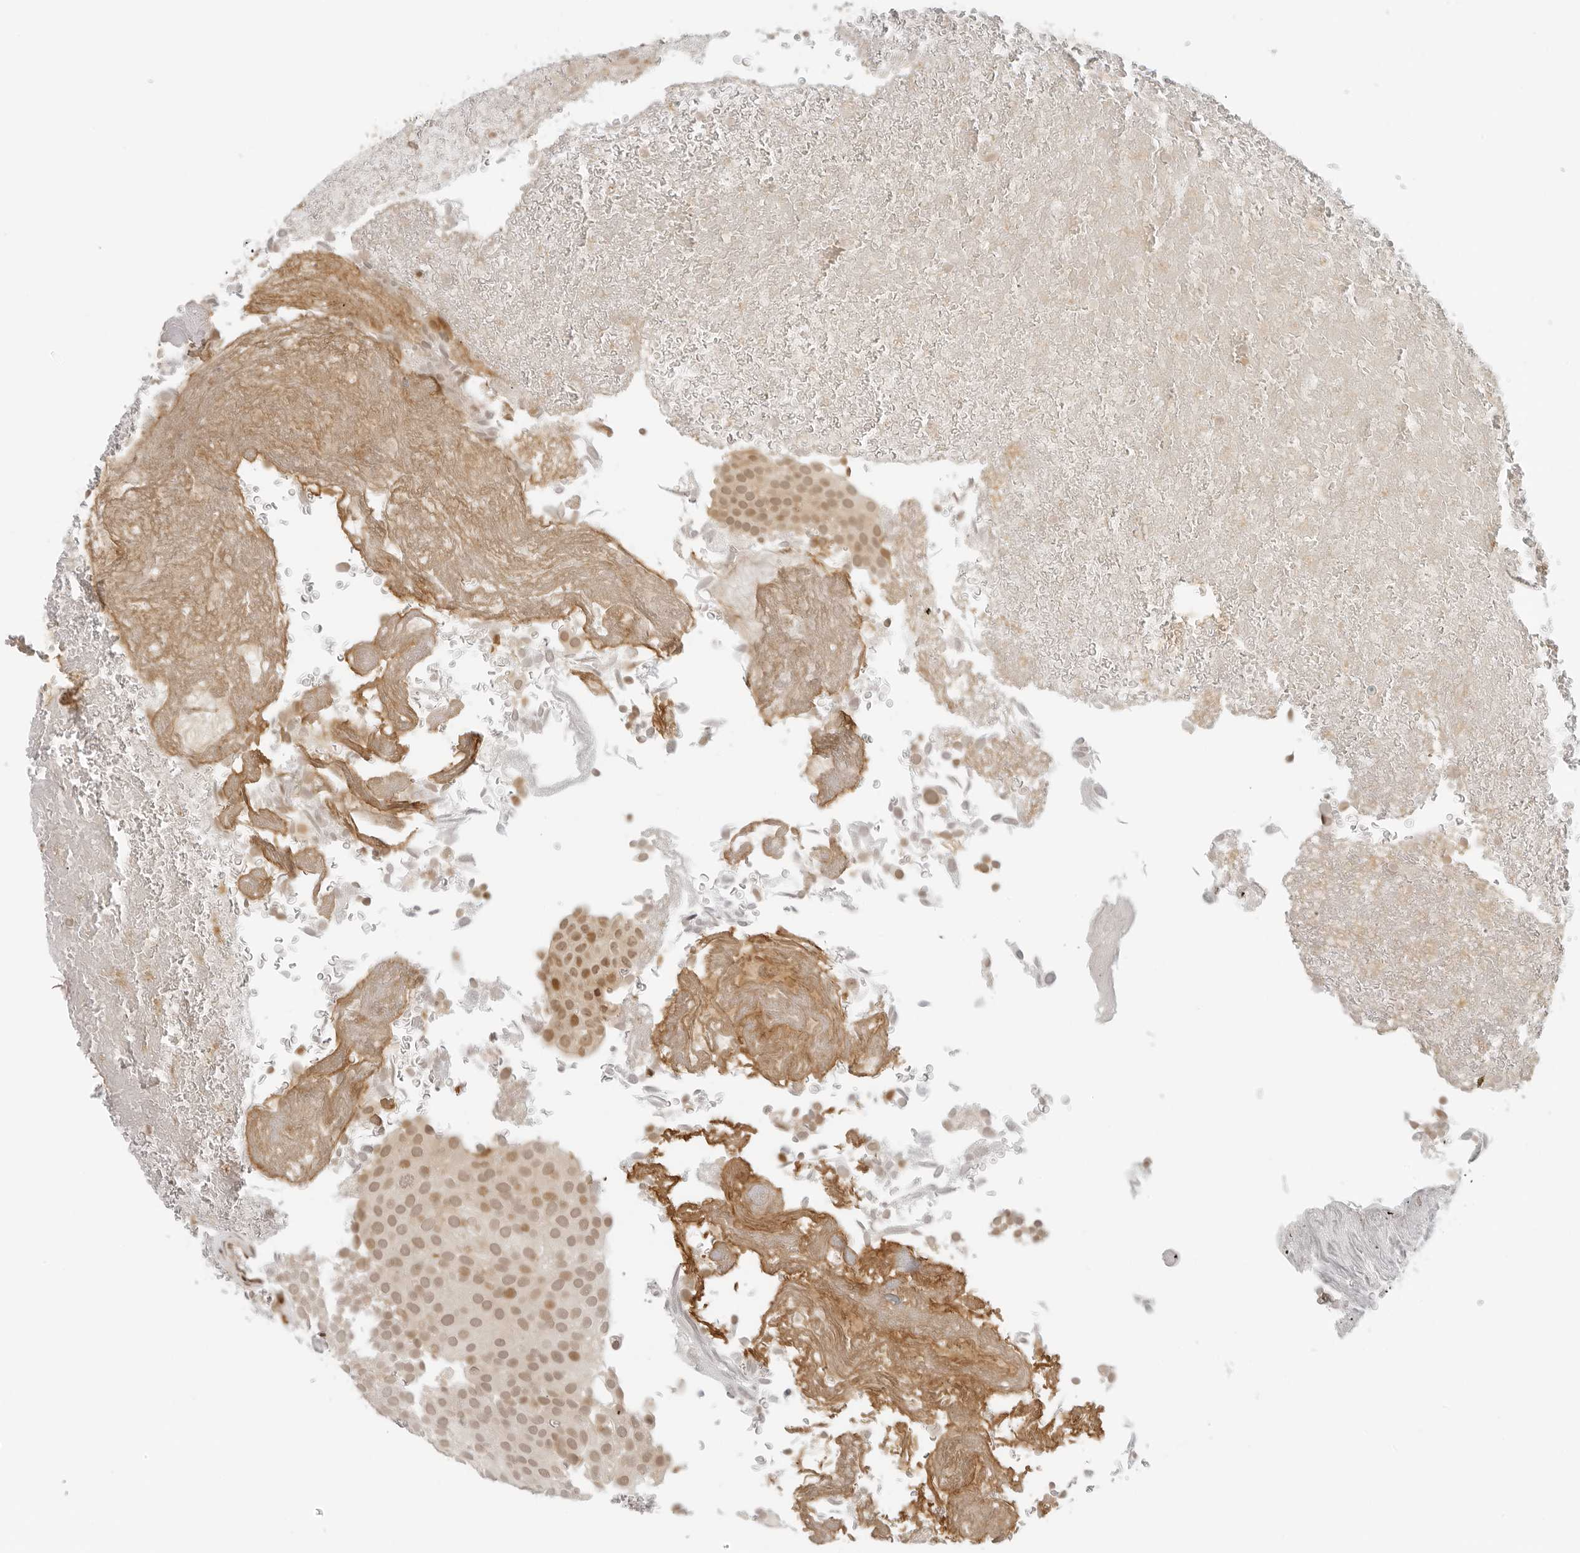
{"staining": {"intensity": "moderate", "quantity": ">75%", "location": "nuclear"}, "tissue": "urothelial cancer", "cell_type": "Tumor cells", "image_type": "cancer", "snomed": [{"axis": "morphology", "description": "Urothelial carcinoma, Low grade"}, {"axis": "topography", "description": "Urinary bladder"}], "caption": "A medium amount of moderate nuclear expression is seen in about >75% of tumor cells in low-grade urothelial carcinoma tissue.", "gene": "ZNF407", "patient": {"sex": "male", "age": 78}}